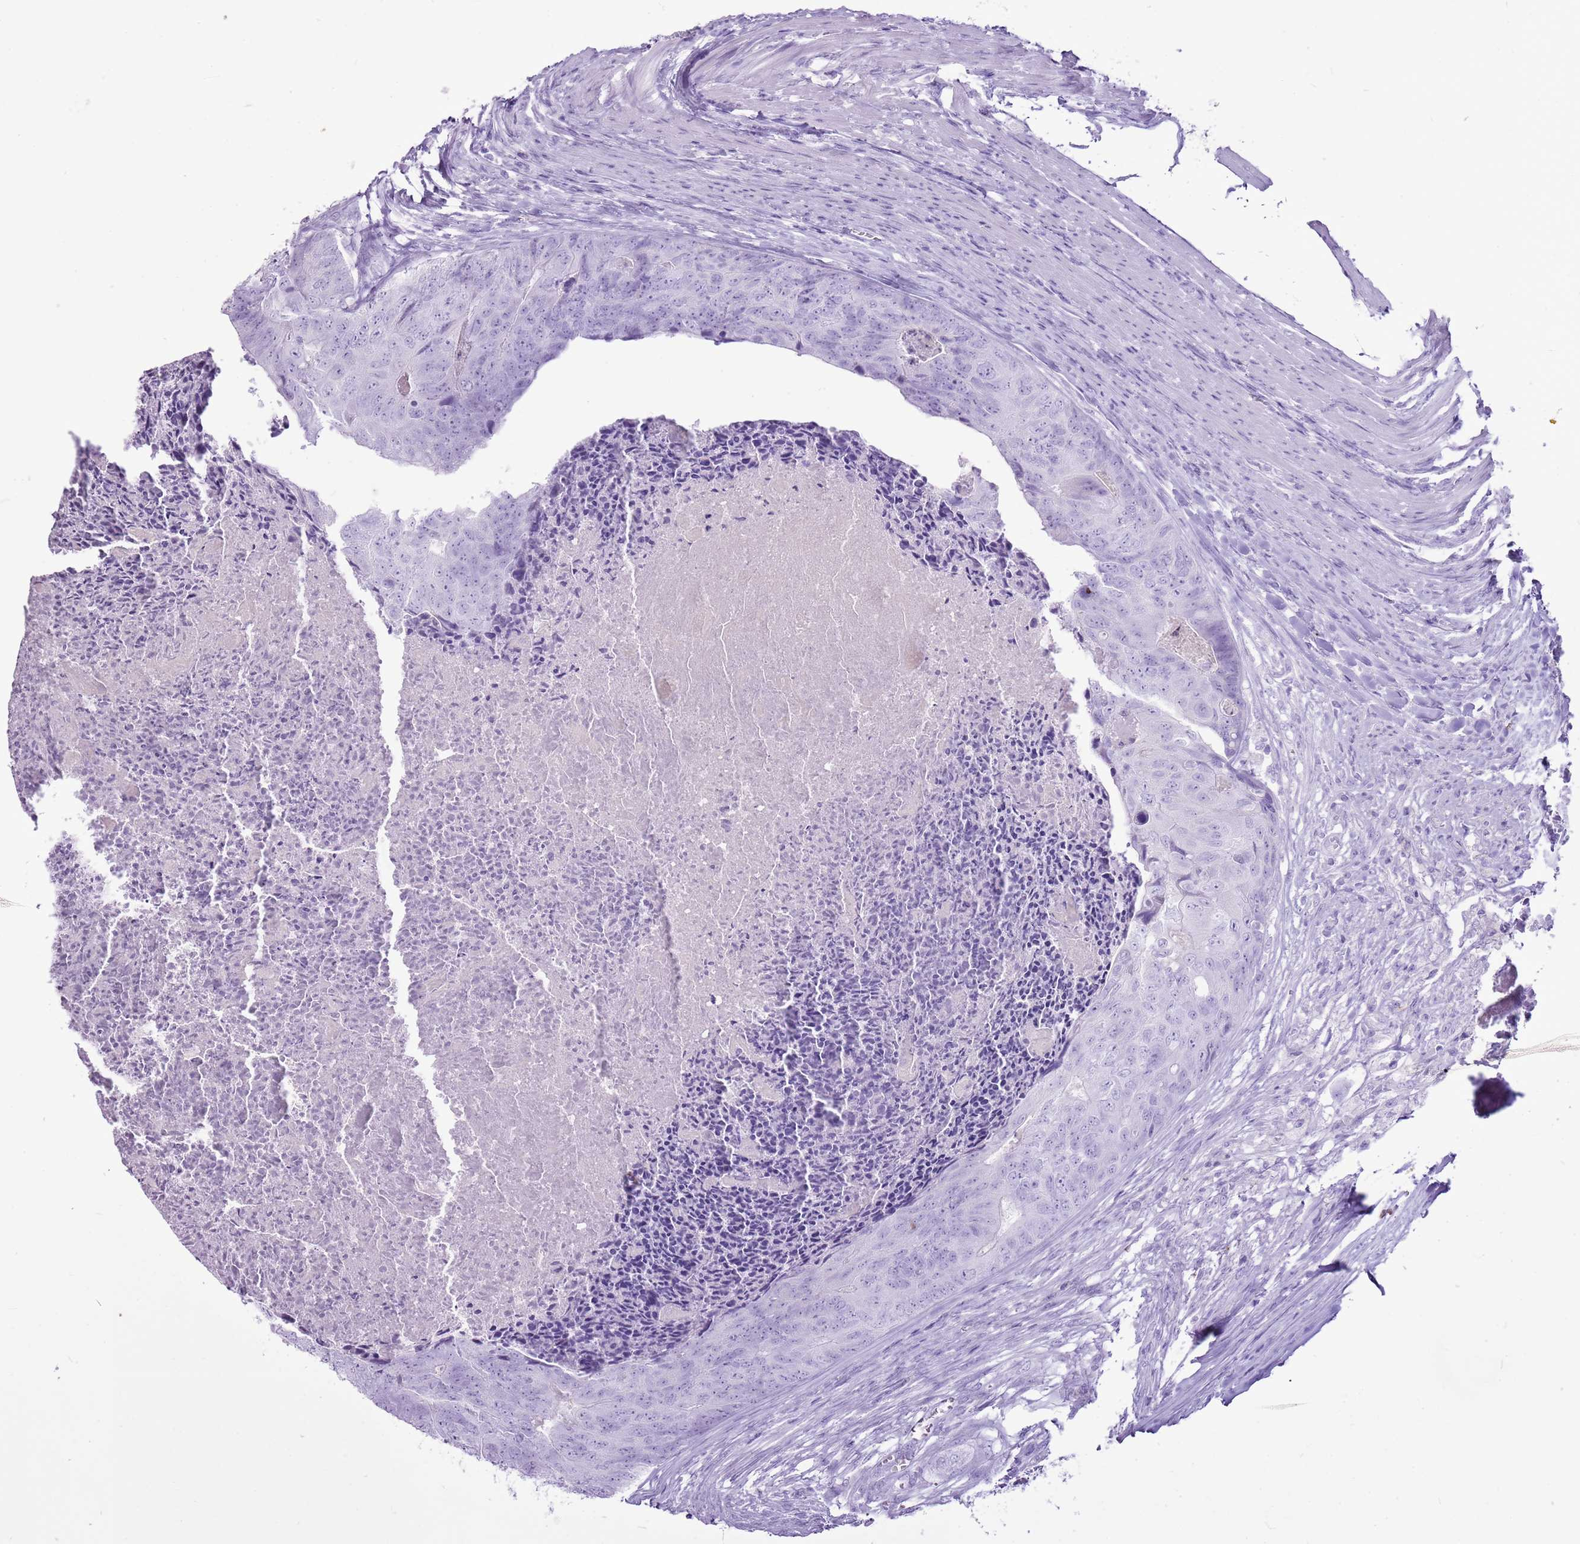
{"staining": {"intensity": "negative", "quantity": "none", "location": "none"}, "tissue": "colorectal cancer", "cell_type": "Tumor cells", "image_type": "cancer", "snomed": [{"axis": "morphology", "description": "Adenocarcinoma, NOS"}, {"axis": "topography", "description": "Colon"}], "caption": "Adenocarcinoma (colorectal) stained for a protein using immunohistochemistry (IHC) demonstrates no staining tumor cells.", "gene": "CNFN", "patient": {"sex": "female", "age": 67}}